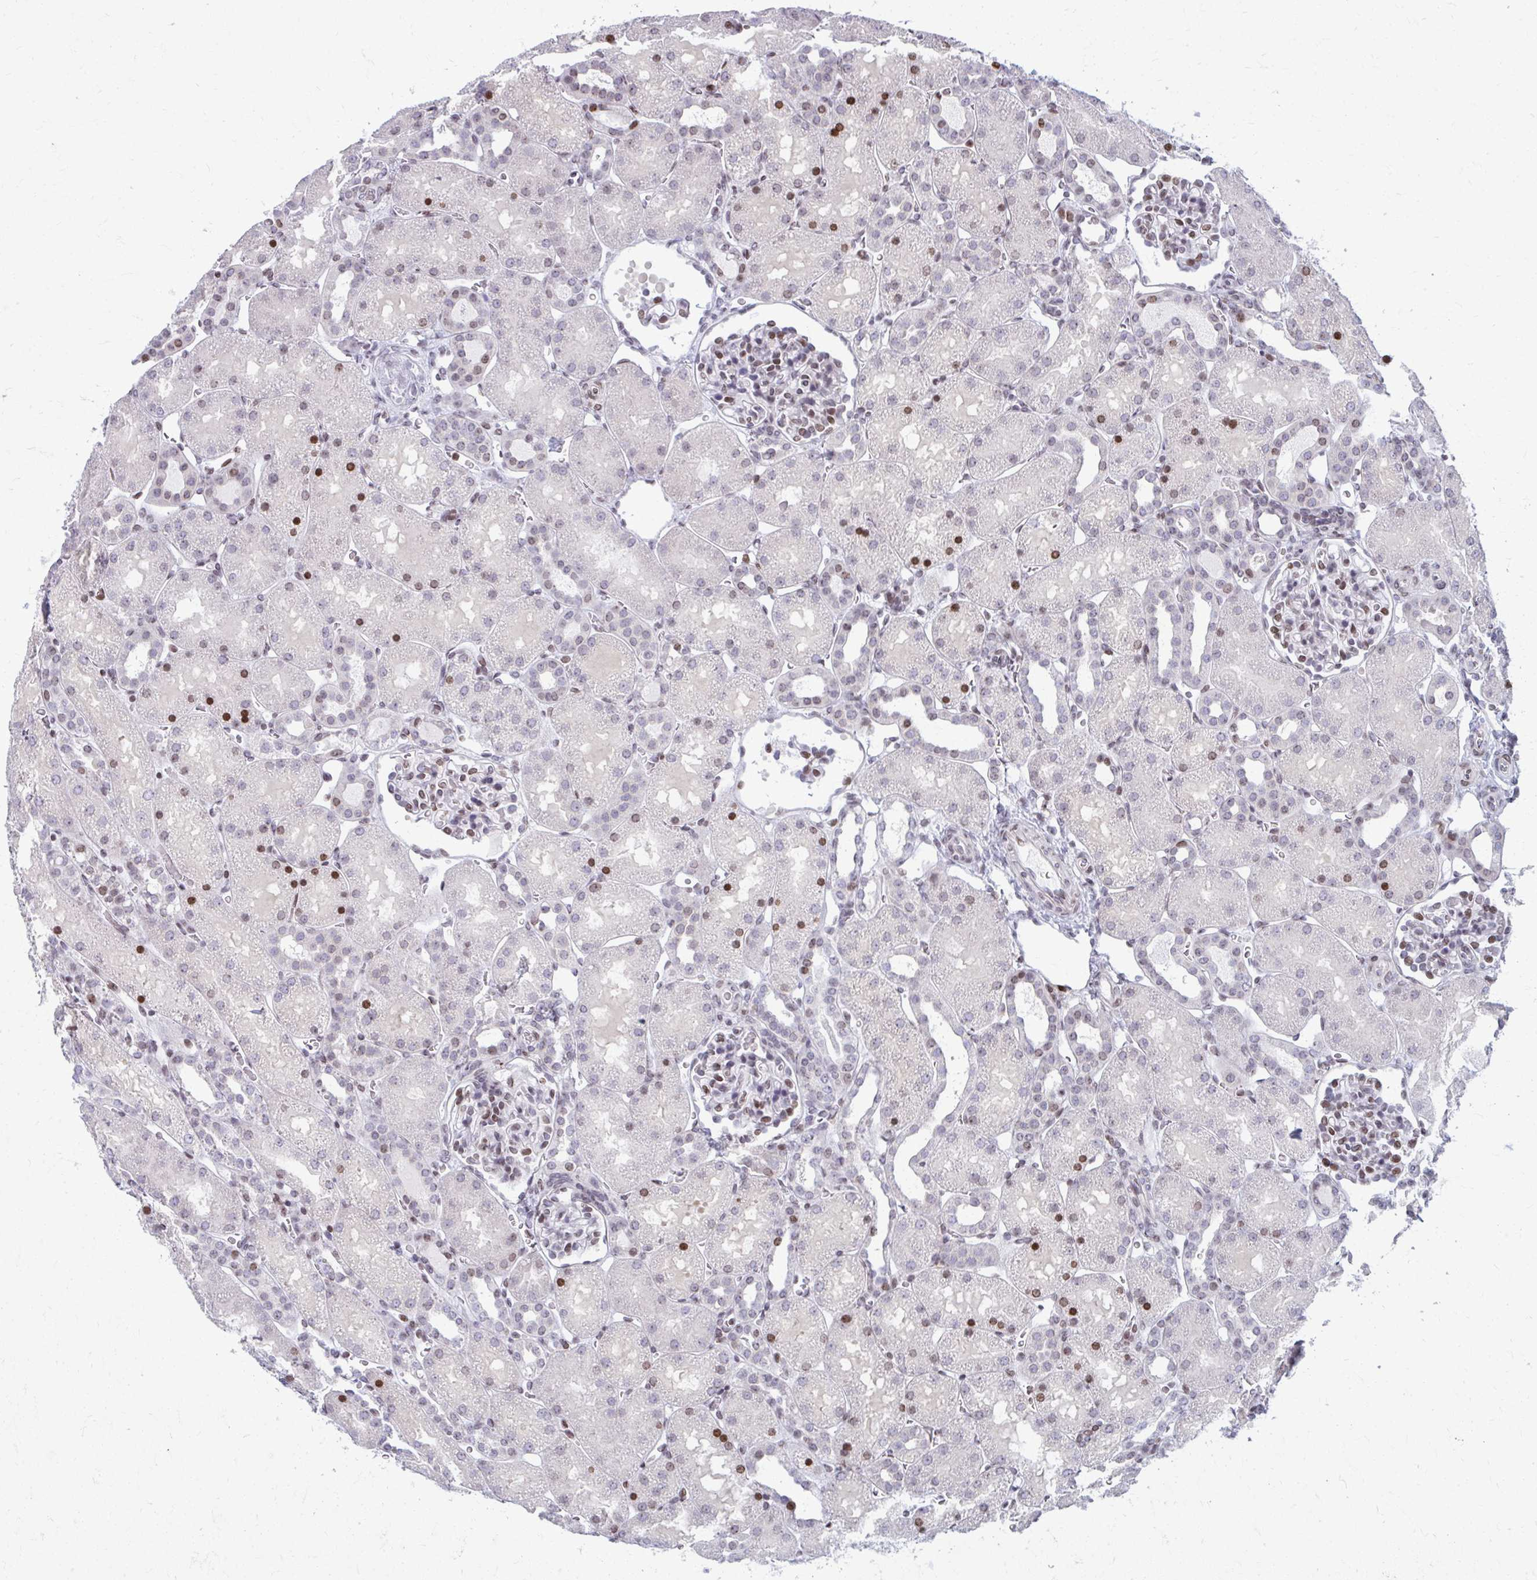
{"staining": {"intensity": "moderate", "quantity": "25%-75%", "location": "nuclear"}, "tissue": "kidney", "cell_type": "Cells in glomeruli", "image_type": "normal", "snomed": [{"axis": "morphology", "description": "Normal tissue, NOS"}, {"axis": "topography", "description": "Kidney"}], "caption": "IHC of unremarkable human kidney shows medium levels of moderate nuclear expression in approximately 25%-75% of cells in glomeruli. (IHC, brightfield microscopy, high magnification).", "gene": "AP5M1", "patient": {"sex": "male", "age": 2}}